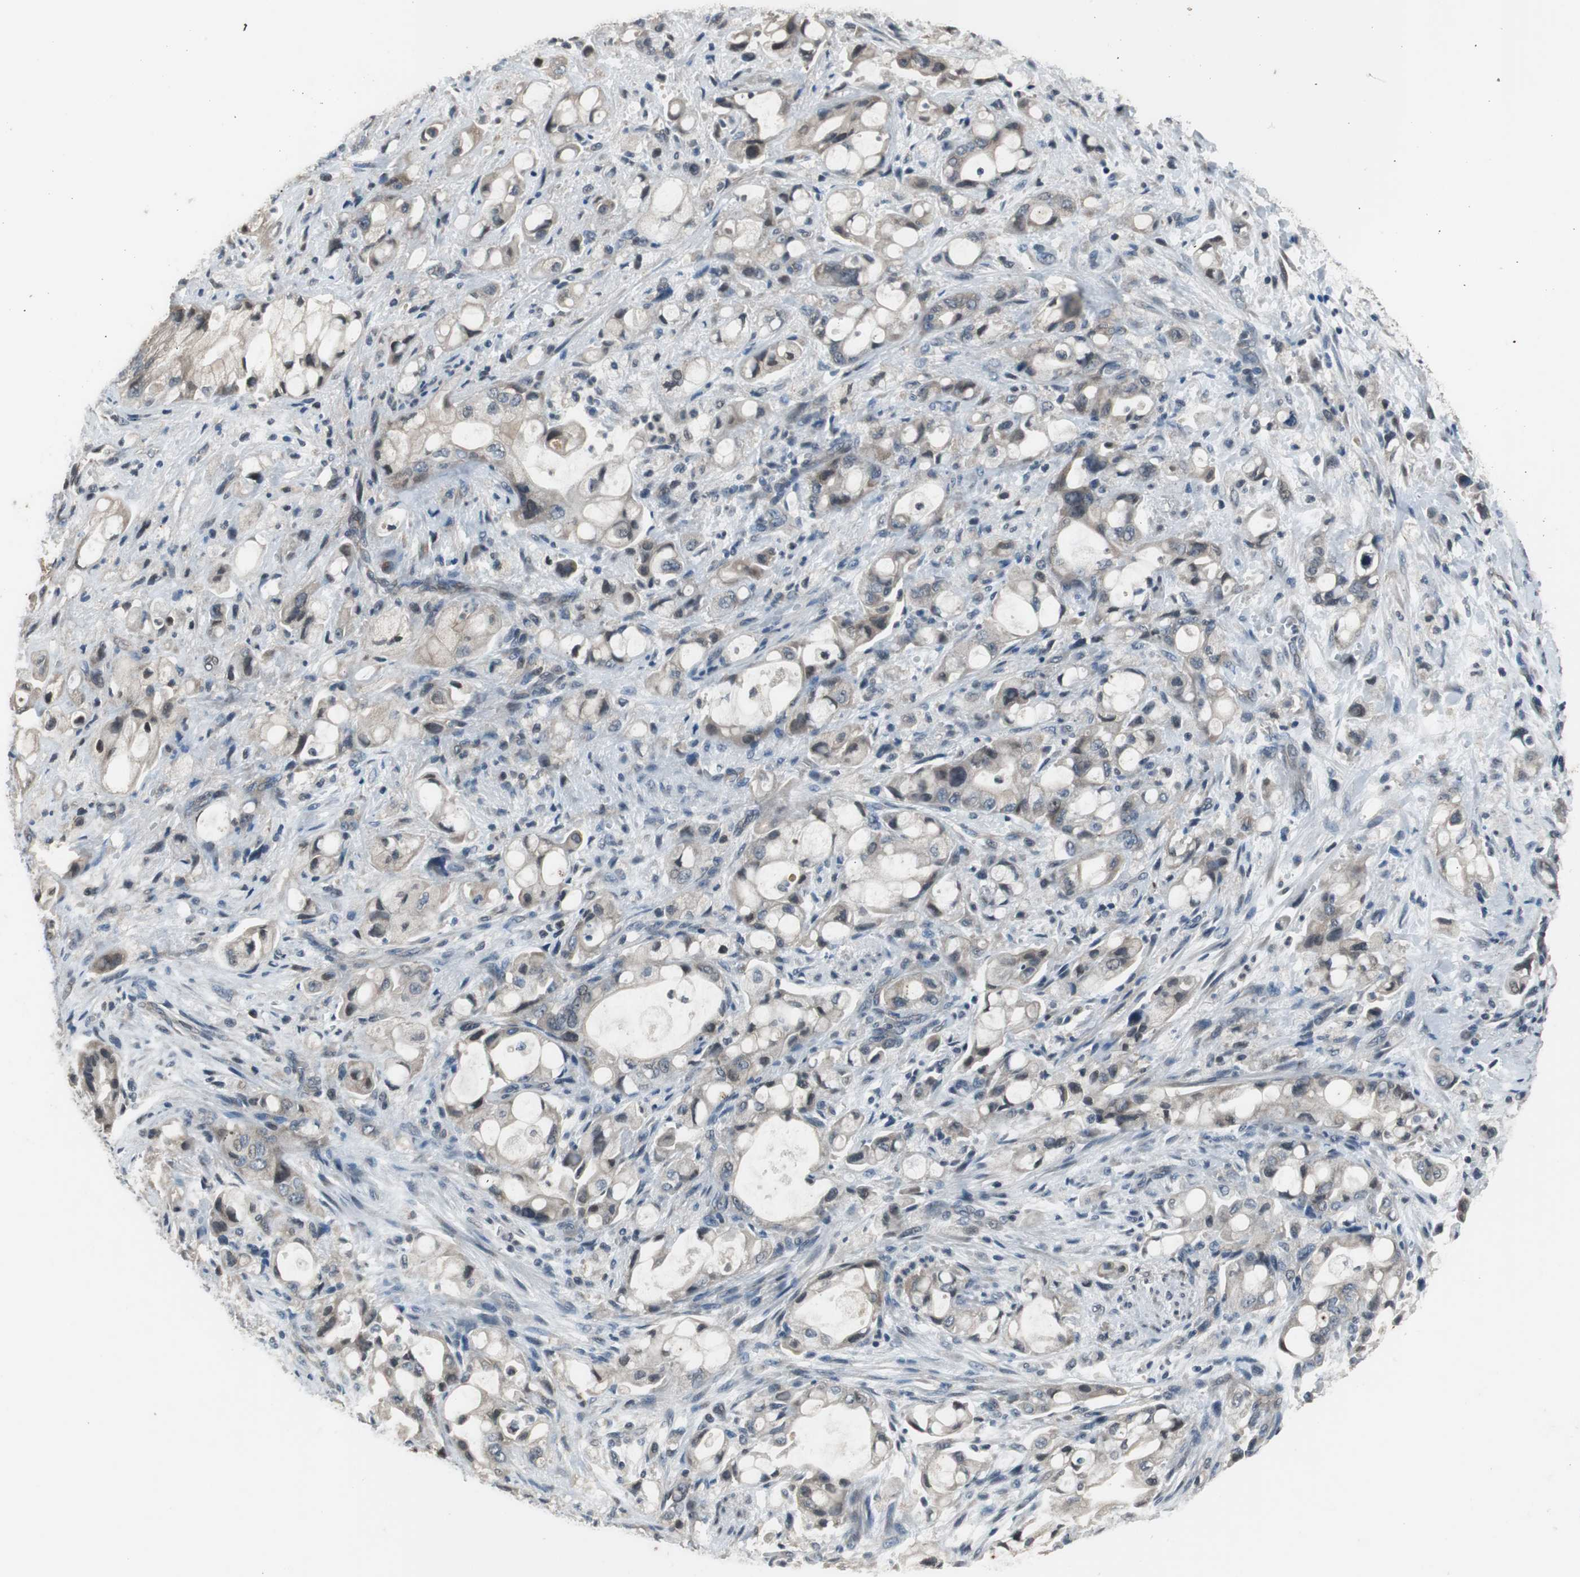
{"staining": {"intensity": "weak", "quantity": "25%-75%", "location": "cytoplasmic/membranous"}, "tissue": "pancreatic cancer", "cell_type": "Tumor cells", "image_type": "cancer", "snomed": [{"axis": "morphology", "description": "Adenocarcinoma, NOS"}, {"axis": "topography", "description": "Pancreas"}], "caption": "This photomicrograph reveals pancreatic cancer (adenocarcinoma) stained with immunohistochemistry (IHC) to label a protein in brown. The cytoplasmic/membranous of tumor cells show weak positivity for the protein. Nuclei are counter-stained blue.", "gene": "PI4KB", "patient": {"sex": "male", "age": 79}}